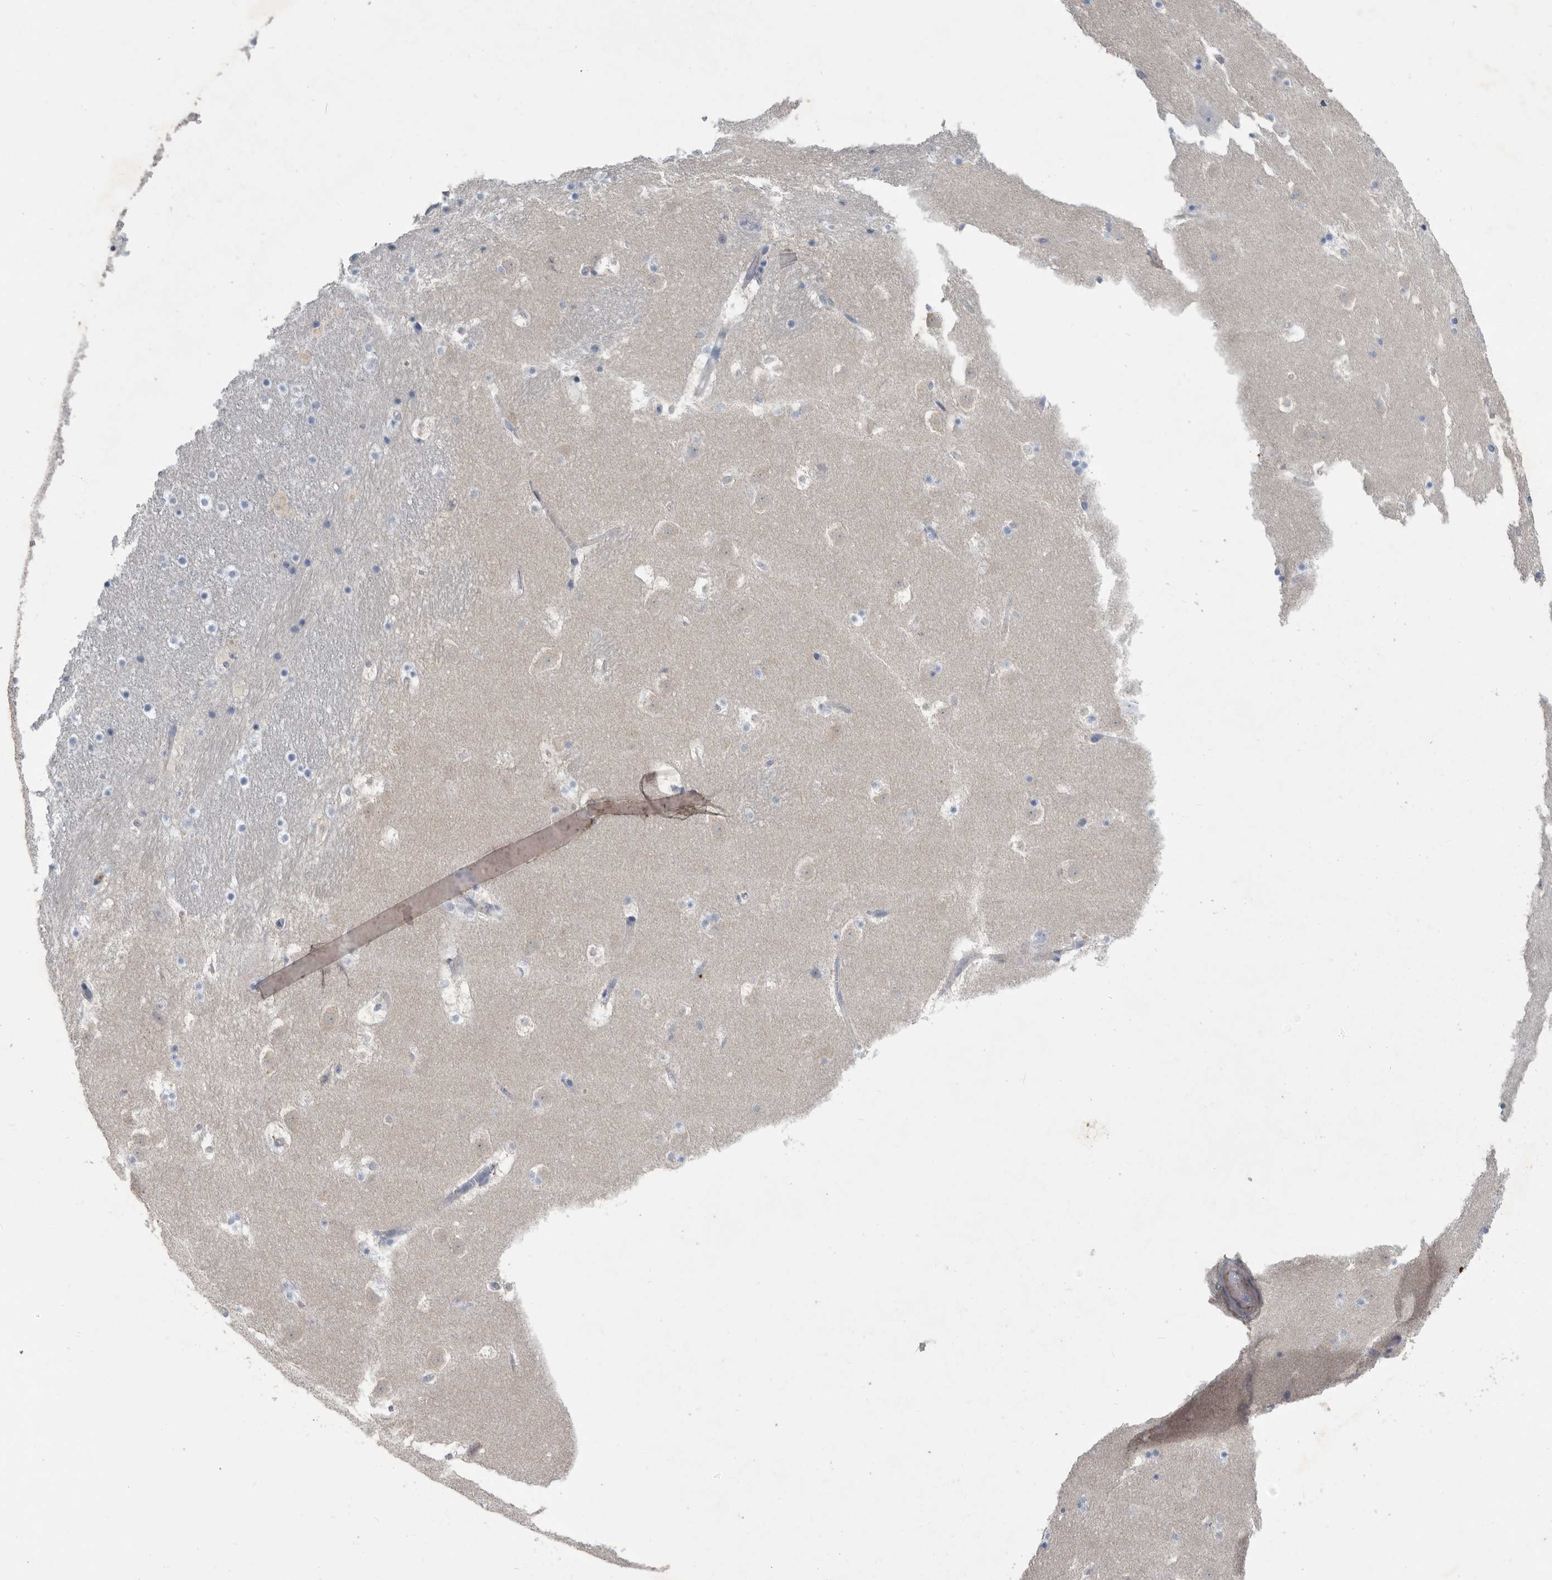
{"staining": {"intensity": "negative", "quantity": "none", "location": "none"}, "tissue": "caudate", "cell_type": "Glial cells", "image_type": "normal", "snomed": [{"axis": "morphology", "description": "Normal tissue, NOS"}, {"axis": "topography", "description": "Lateral ventricle wall"}], "caption": "Immunohistochemistry (IHC) of normal caudate reveals no staining in glial cells. Brightfield microscopy of IHC stained with DAB (3,3'-diaminobenzidine) (brown) and hematoxylin (blue), captured at high magnification.", "gene": "BTBD6", "patient": {"sex": "male", "age": 45}}